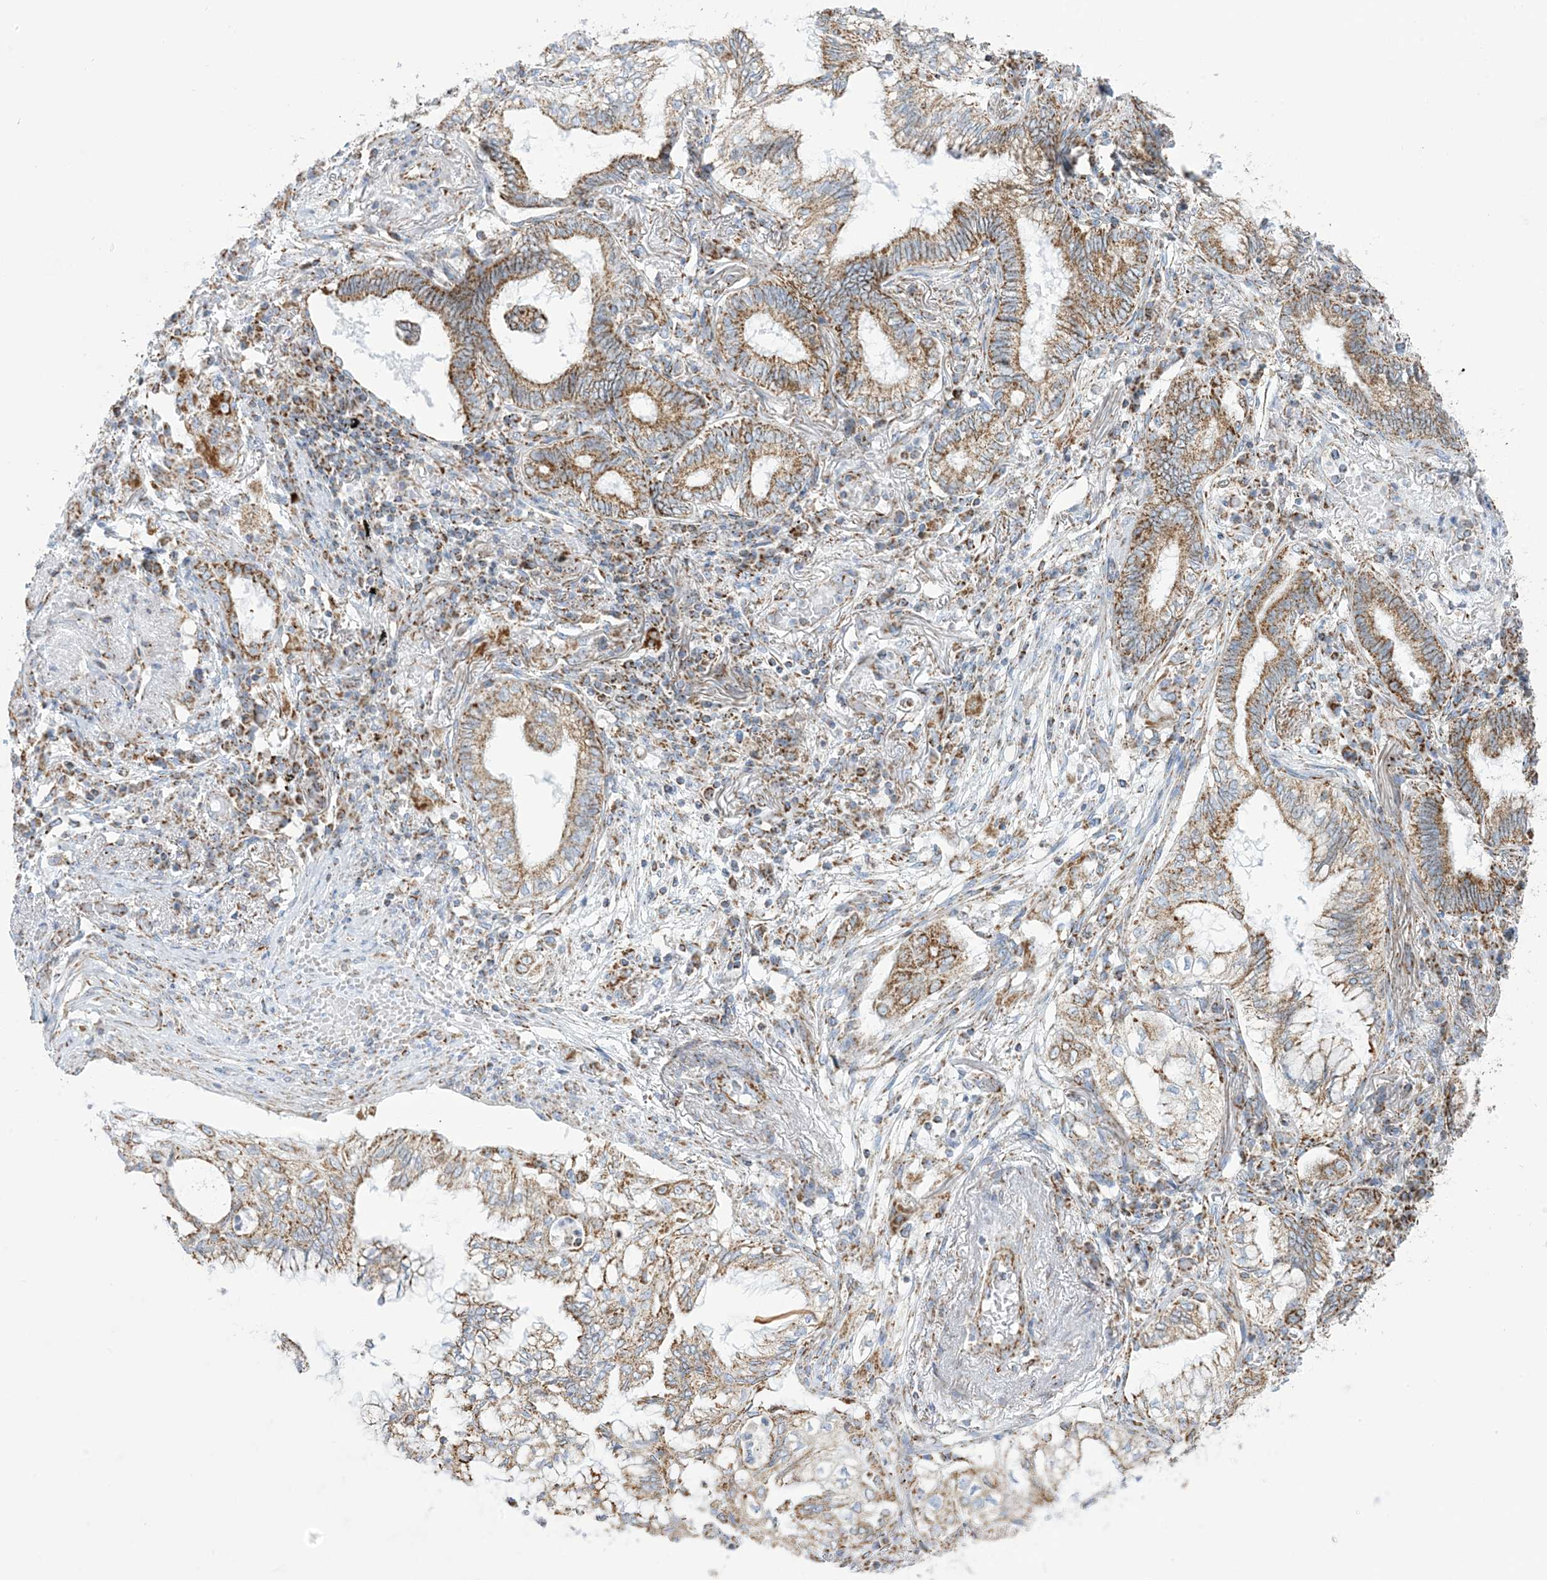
{"staining": {"intensity": "moderate", "quantity": ">75%", "location": "cytoplasmic/membranous"}, "tissue": "lung cancer", "cell_type": "Tumor cells", "image_type": "cancer", "snomed": [{"axis": "morphology", "description": "Adenocarcinoma, NOS"}, {"axis": "topography", "description": "Lung"}], "caption": "Lung cancer was stained to show a protein in brown. There is medium levels of moderate cytoplasmic/membranous positivity in approximately >75% of tumor cells.", "gene": "SAMM50", "patient": {"sex": "female", "age": 70}}